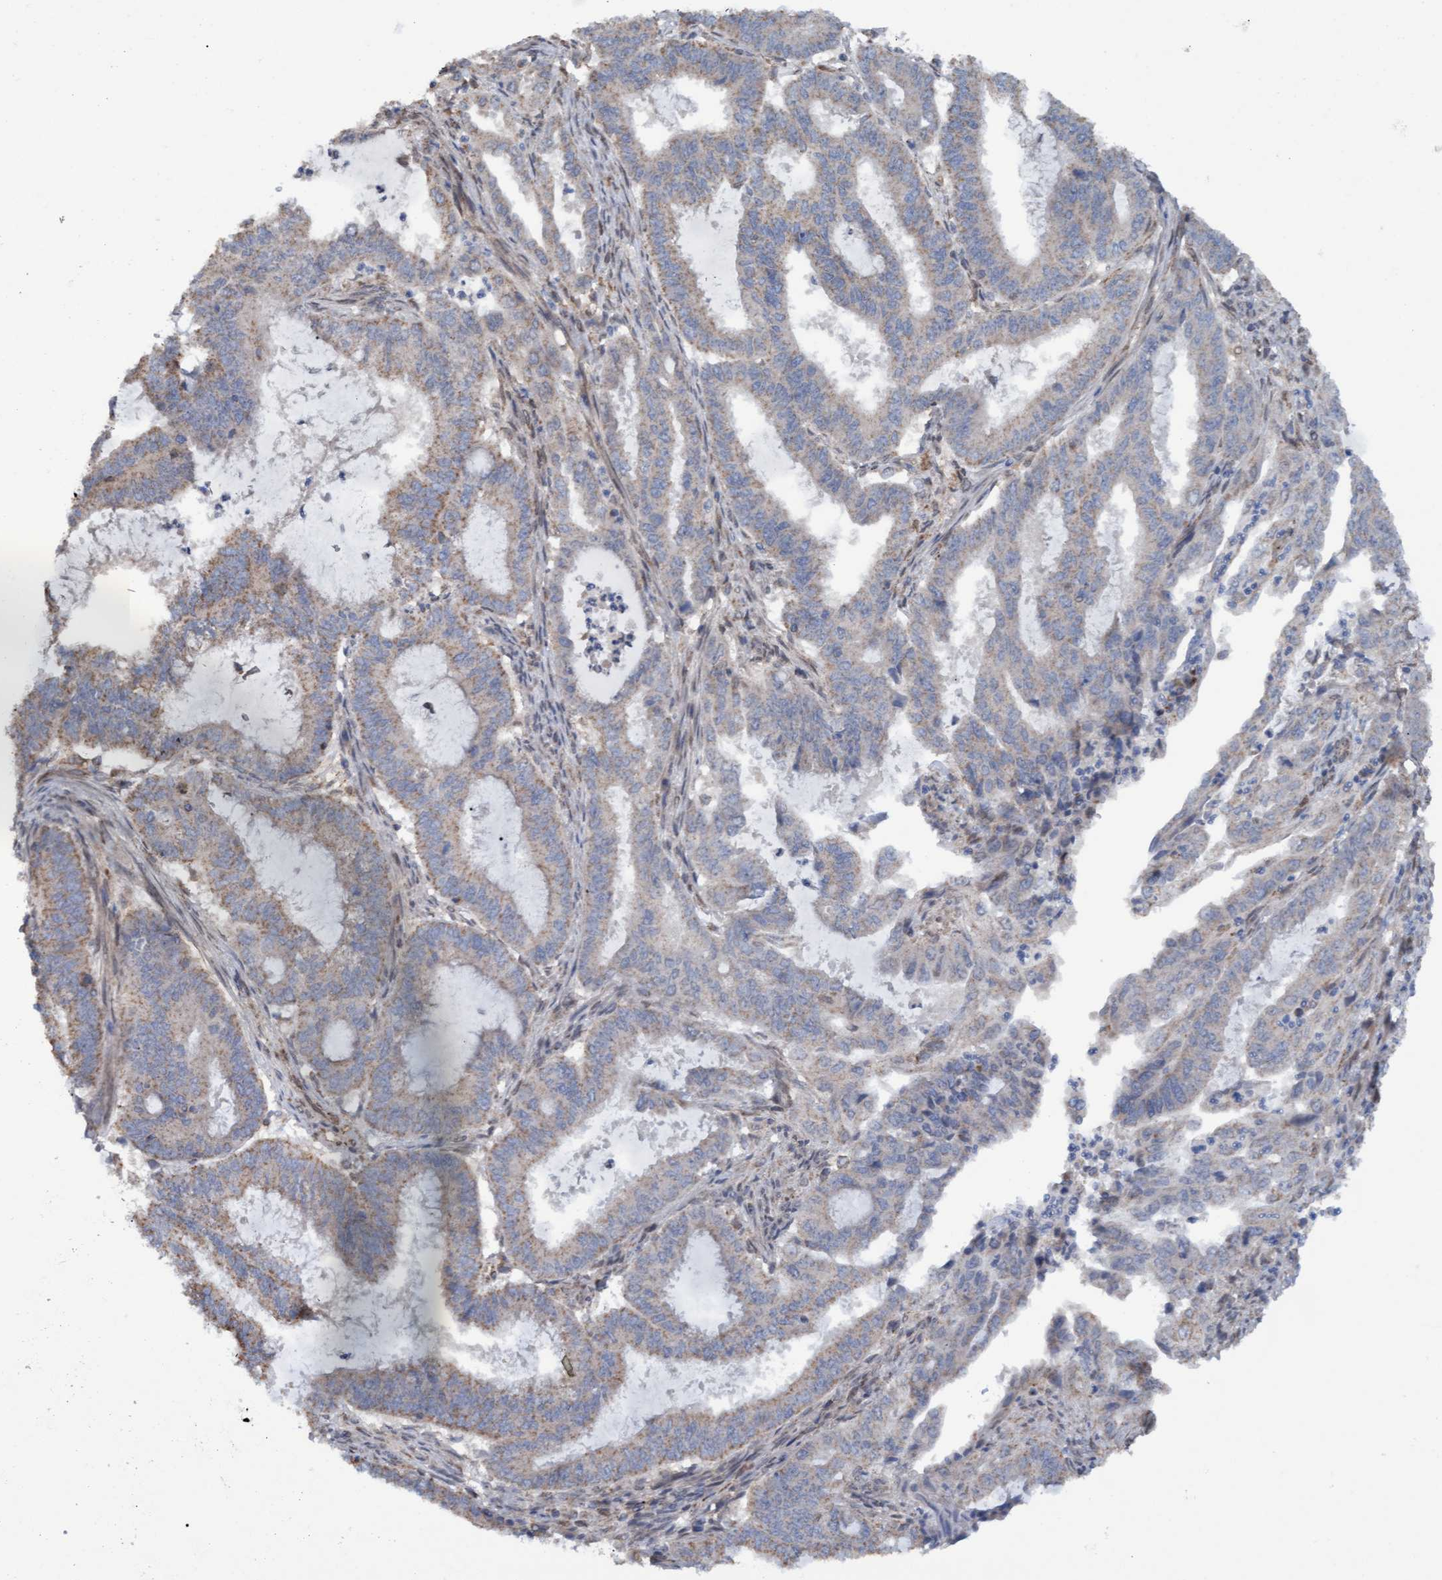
{"staining": {"intensity": "weak", "quantity": "25%-75%", "location": "cytoplasmic/membranous"}, "tissue": "endometrial cancer", "cell_type": "Tumor cells", "image_type": "cancer", "snomed": [{"axis": "morphology", "description": "Adenocarcinoma, NOS"}, {"axis": "topography", "description": "Endometrium"}], "caption": "Immunohistochemistry (IHC) staining of endometrial cancer, which reveals low levels of weak cytoplasmic/membranous positivity in approximately 25%-75% of tumor cells indicating weak cytoplasmic/membranous protein positivity. The staining was performed using DAB (3,3'-diaminobenzidine) (brown) for protein detection and nuclei were counterstained in hematoxylin (blue).", "gene": "MGLL", "patient": {"sex": "female", "age": 51}}